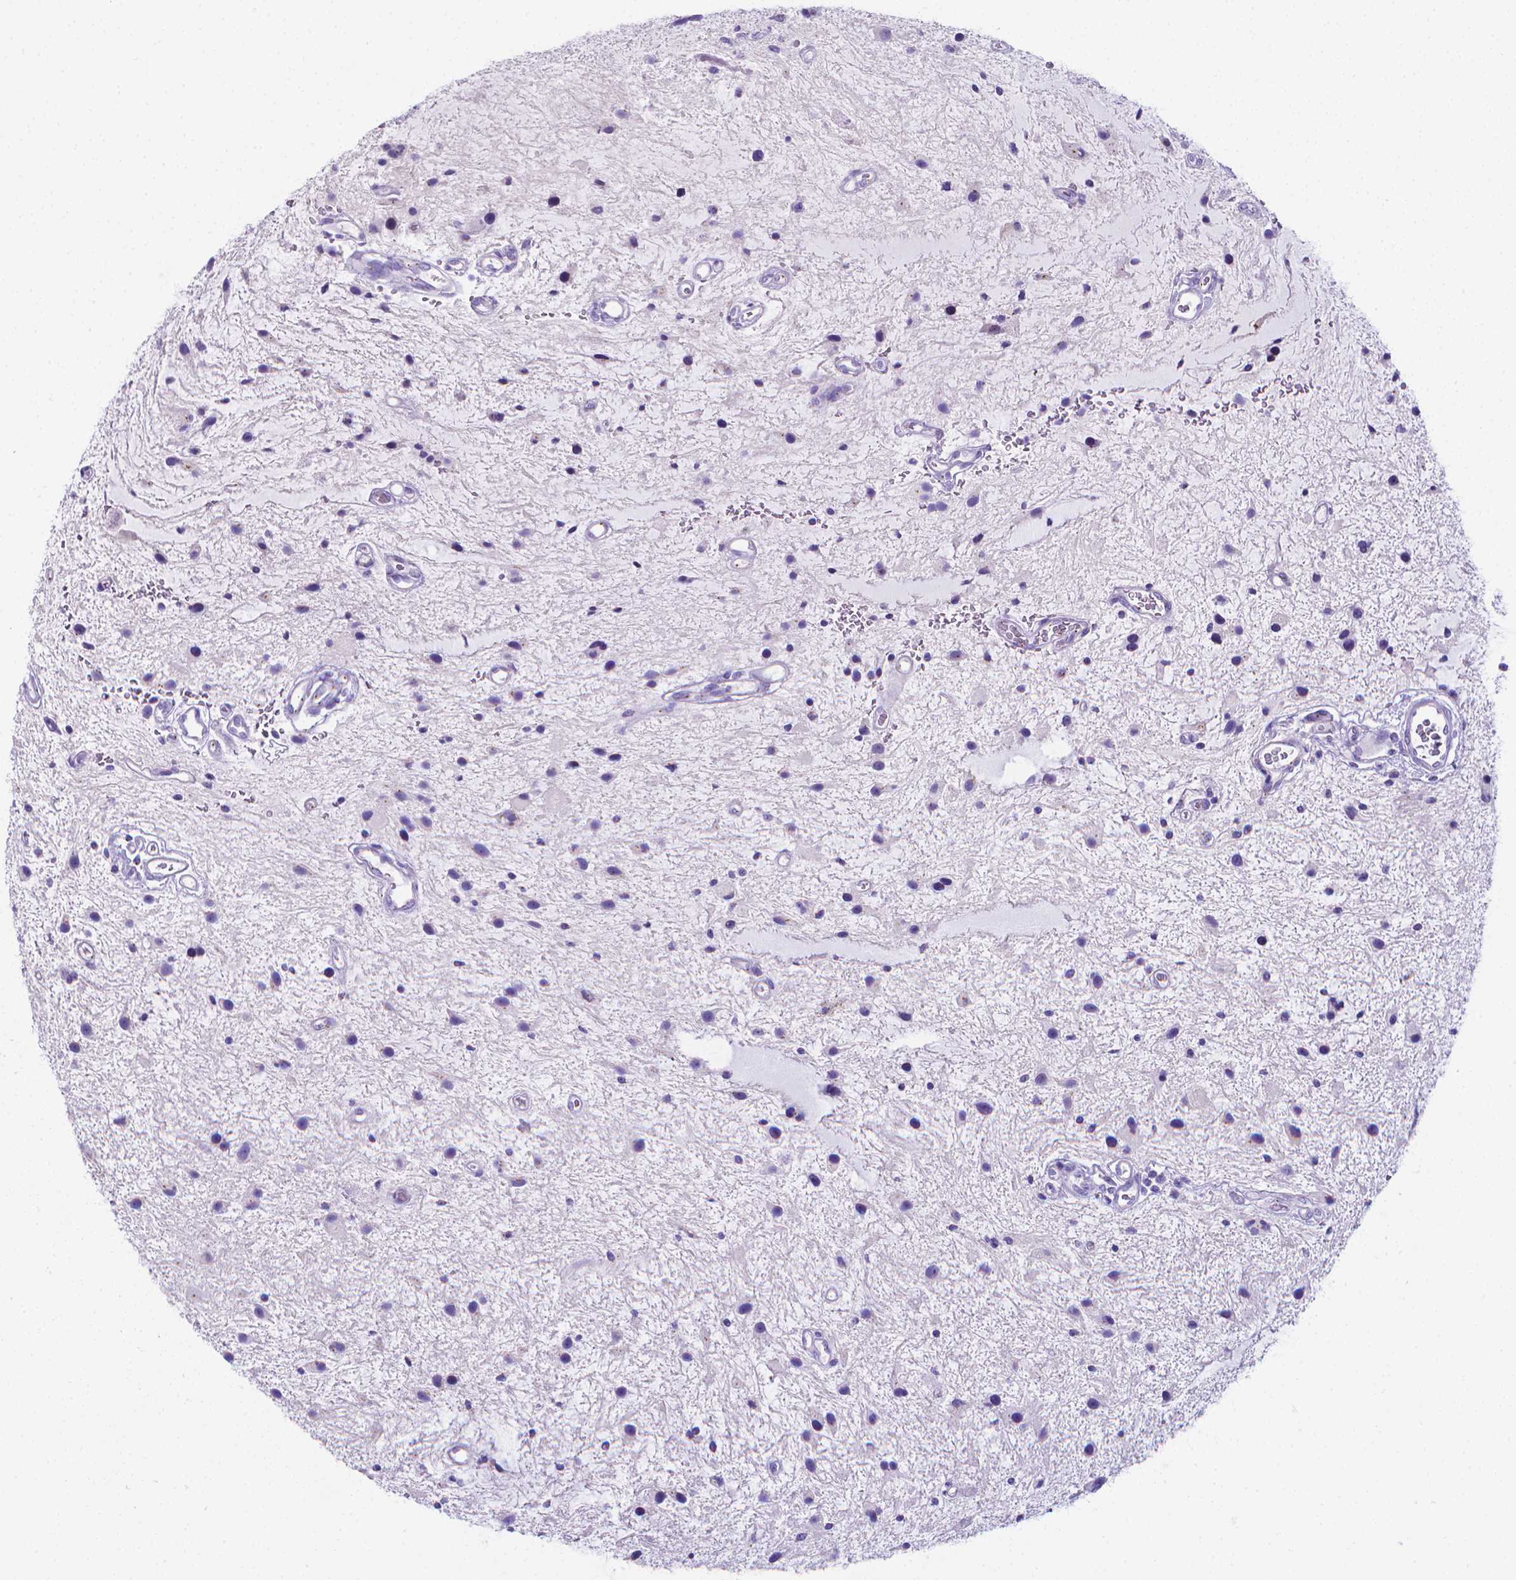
{"staining": {"intensity": "negative", "quantity": "none", "location": "none"}, "tissue": "glioma", "cell_type": "Tumor cells", "image_type": "cancer", "snomed": [{"axis": "morphology", "description": "Glioma, malignant, Low grade"}, {"axis": "topography", "description": "Cerebellum"}], "caption": "High power microscopy image of an immunohistochemistry micrograph of malignant low-grade glioma, revealing no significant positivity in tumor cells.", "gene": "LRRC73", "patient": {"sex": "female", "age": 14}}